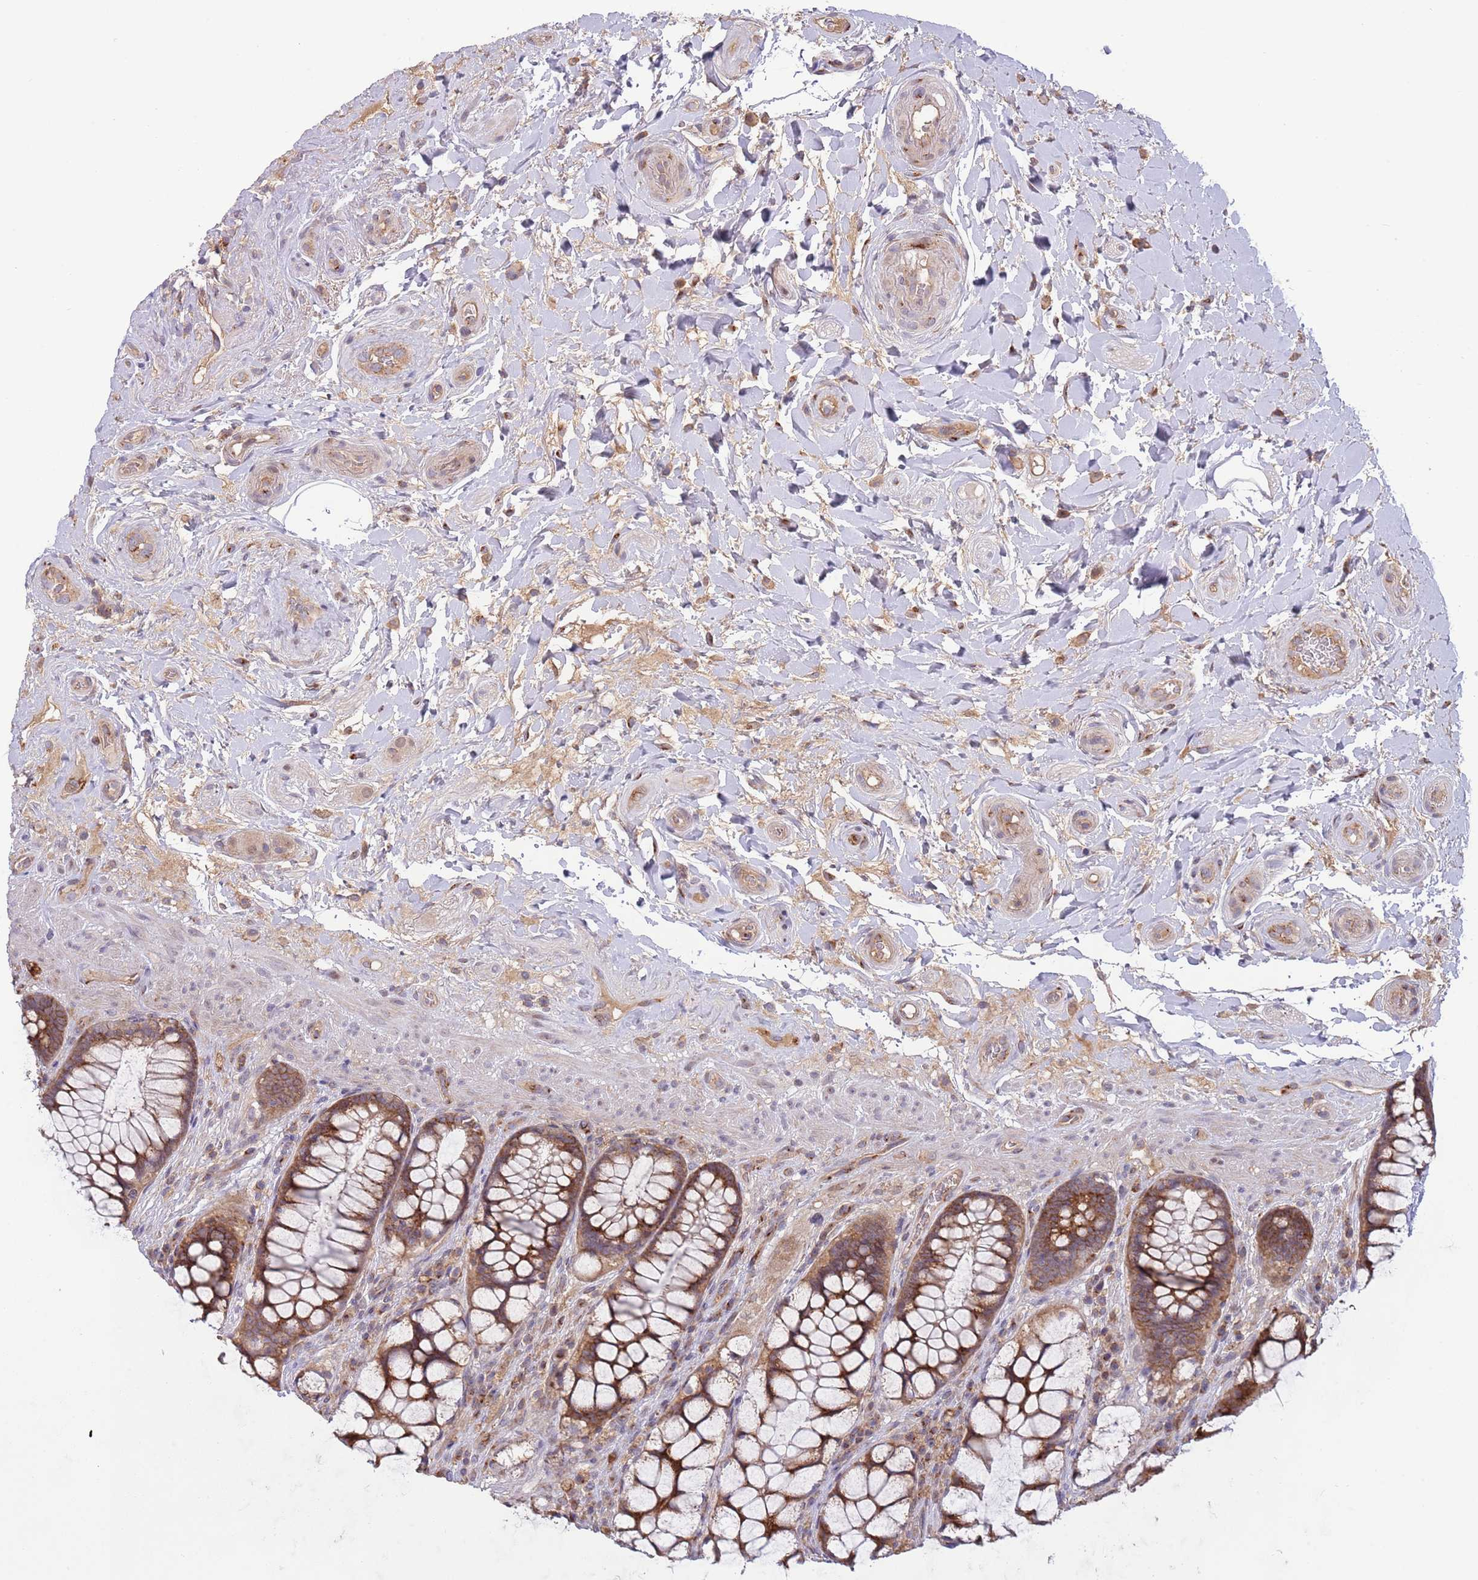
{"staining": {"intensity": "moderate", "quantity": ">75%", "location": "cytoplasmic/membranous"}, "tissue": "rectum", "cell_type": "Glandular cells", "image_type": "normal", "snomed": [{"axis": "morphology", "description": "Normal tissue, NOS"}, {"axis": "topography", "description": "Rectum"}], "caption": "Protein expression analysis of benign human rectum reveals moderate cytoplasmic/membranous positivity in approximately >75% of glandular cells.", "gene": "BTBD7", "patient": {"sex": "female", "age": 58}}